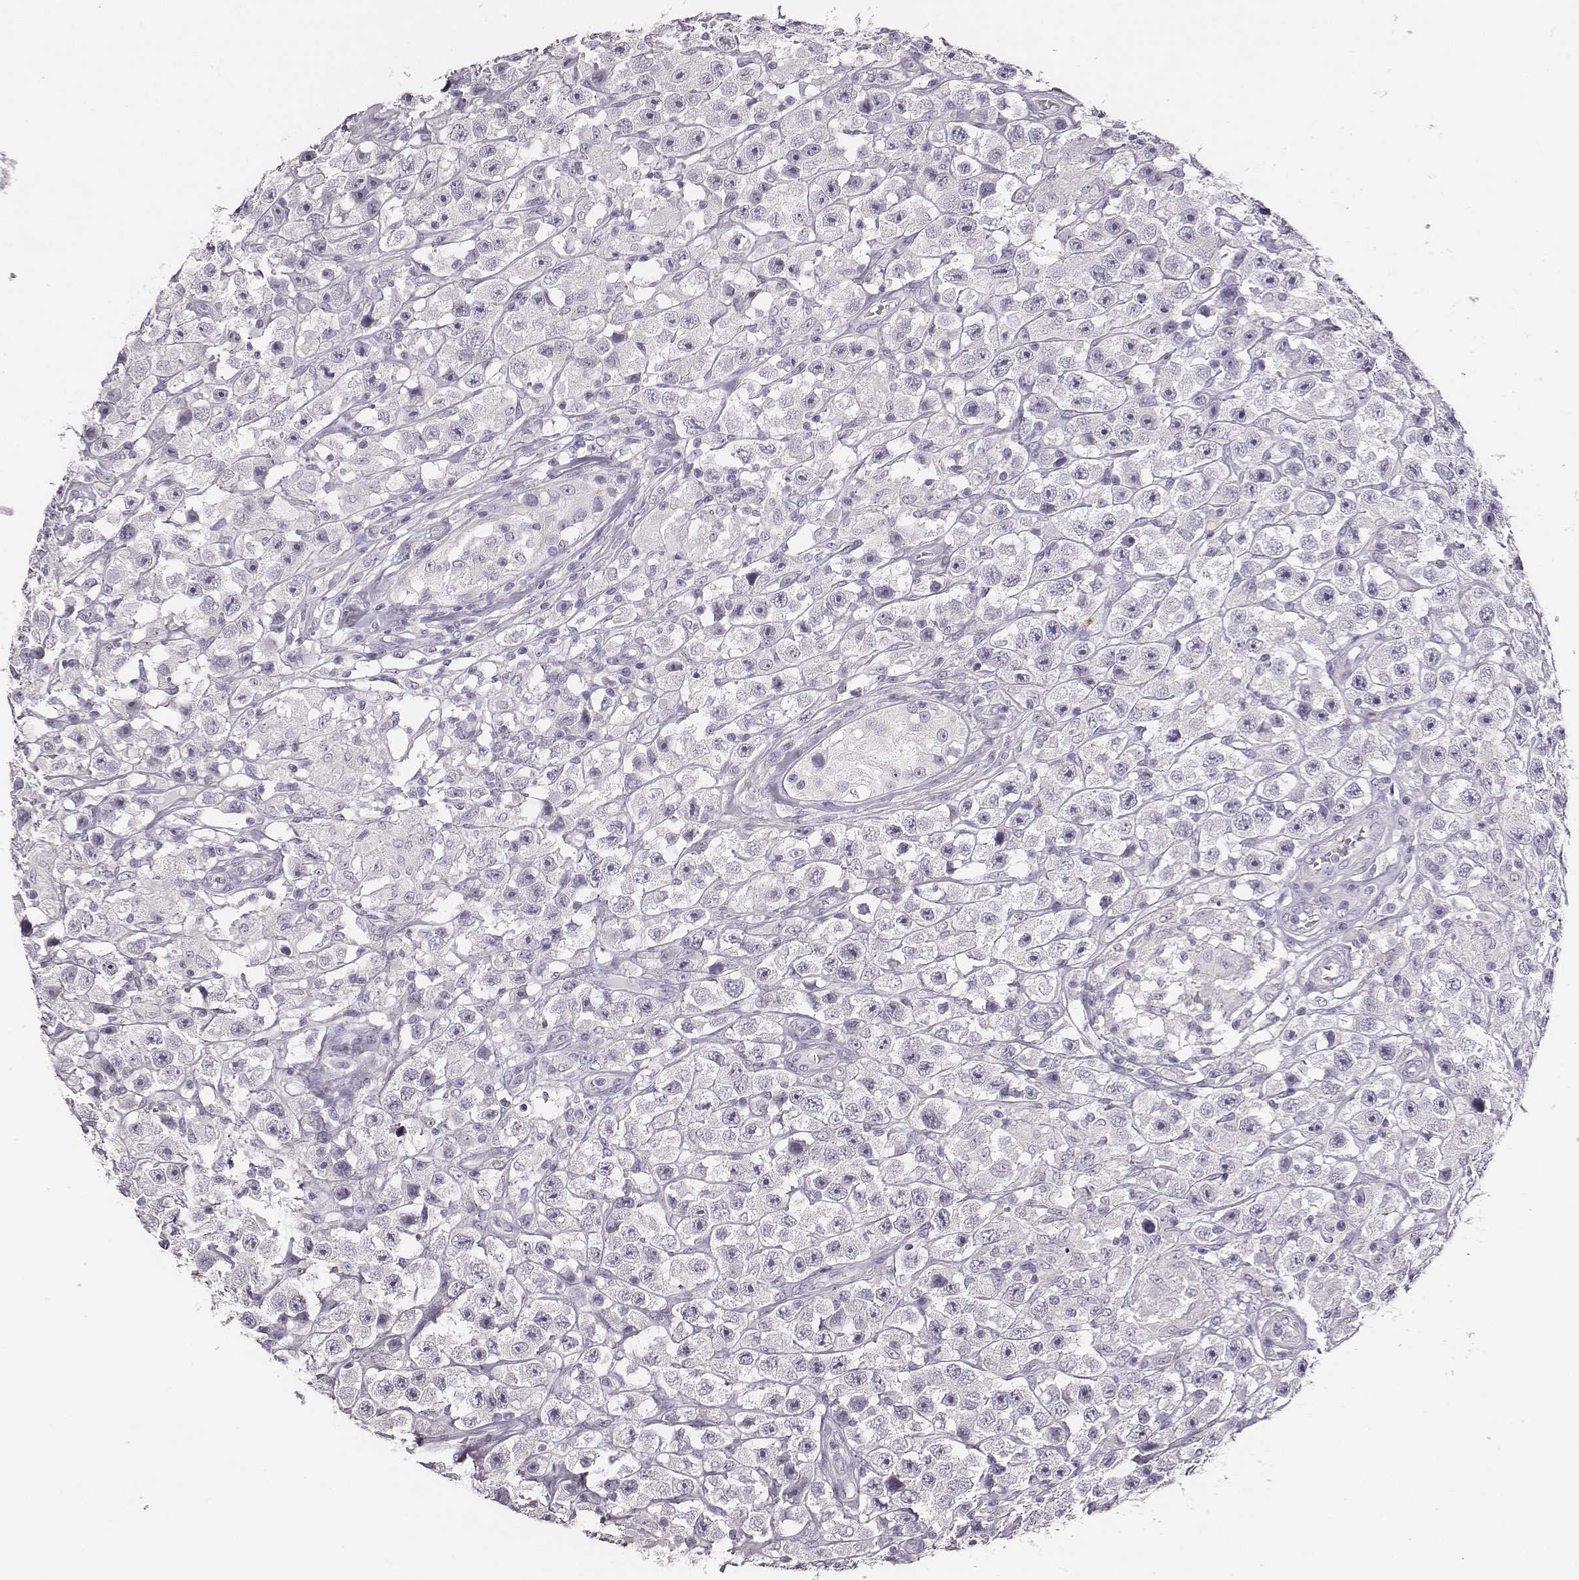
{"staining": {"intensity": "negative", "quantity": "none", "location": "none"}, "tissue": "testis cancer", "cell_type": "Tumor cells", "image_type": "cancer", "snomed": [{"axis": "morphology", "description": "Seminoma, NOS"}, {"axis": "topography", "description": "Testis"}], "caption": "The immunohistochemistry photomicrograph has no significant expression in tumor cells of seminoma (testis) tissue.", "gene": "ADAM7", "patient": {"sex": "male", "age": 45}}